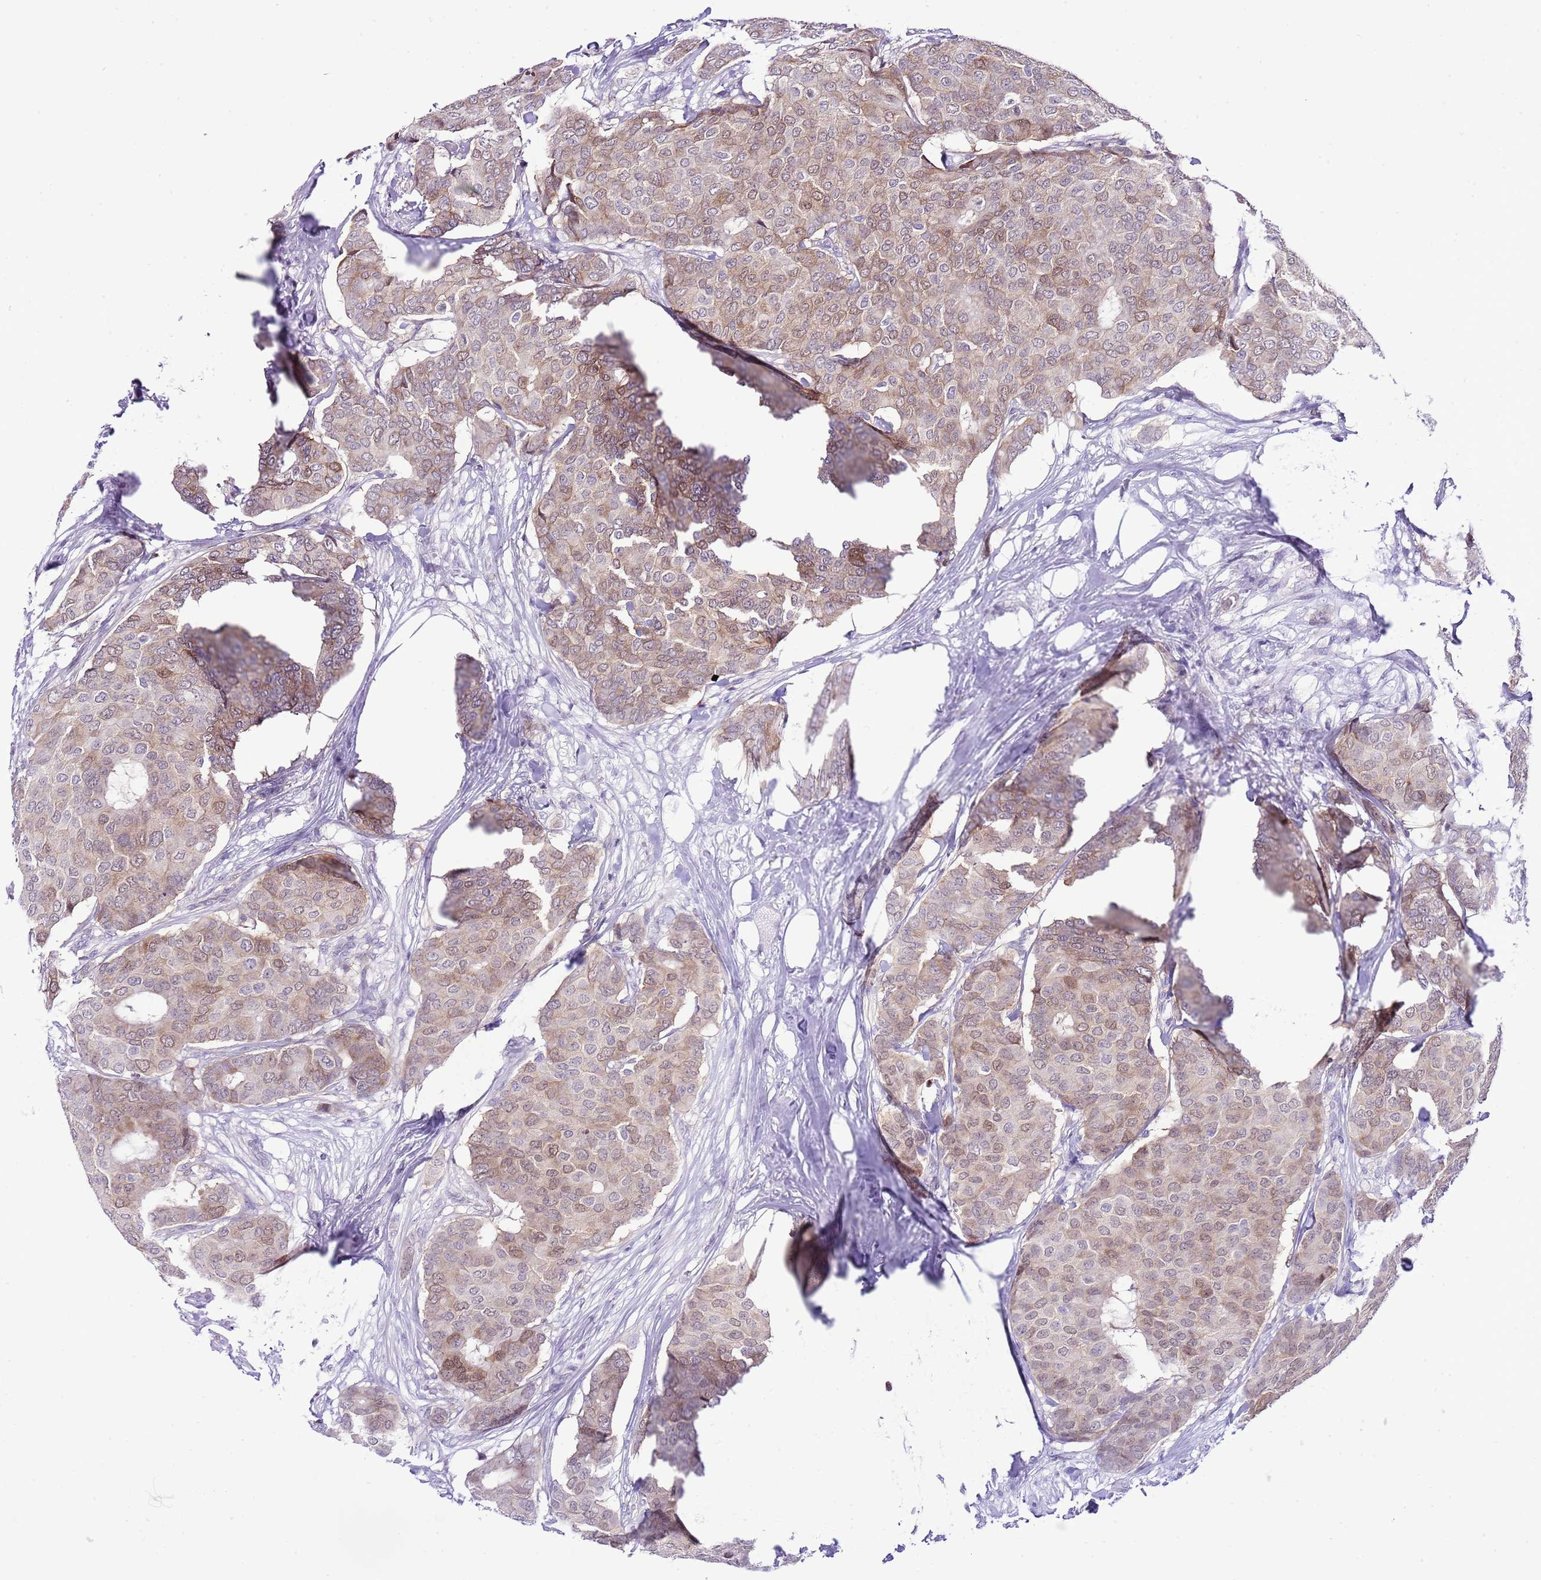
{"staining": {"intensity": "weak", "quantity": ">75%", "location": "cytoplasmic/membranous,nuclear"}, "tissue": "breast cancer", "cell_type": "Tumor cells", "image_type": "cancer", "snomed": [{"axis": "morphology", "description": "Duct carcinoma"}, {"axis": "topography", "description": "Breast"}], "caption": "Immunohistochemistry (IHC) micrograph of neoplastic tissue: breast infiltrating ductal carcinoma stained using immunohistochemistry exhibits low levels of weak protein expression localized specifically in the cytoplasmic/membranous and nuclear of tumor cells, appearing as a cytoplasmic/membranous and nuclear brown color.", "gene": "PRR15", "patient": {"sex": "female", "age": 75}}